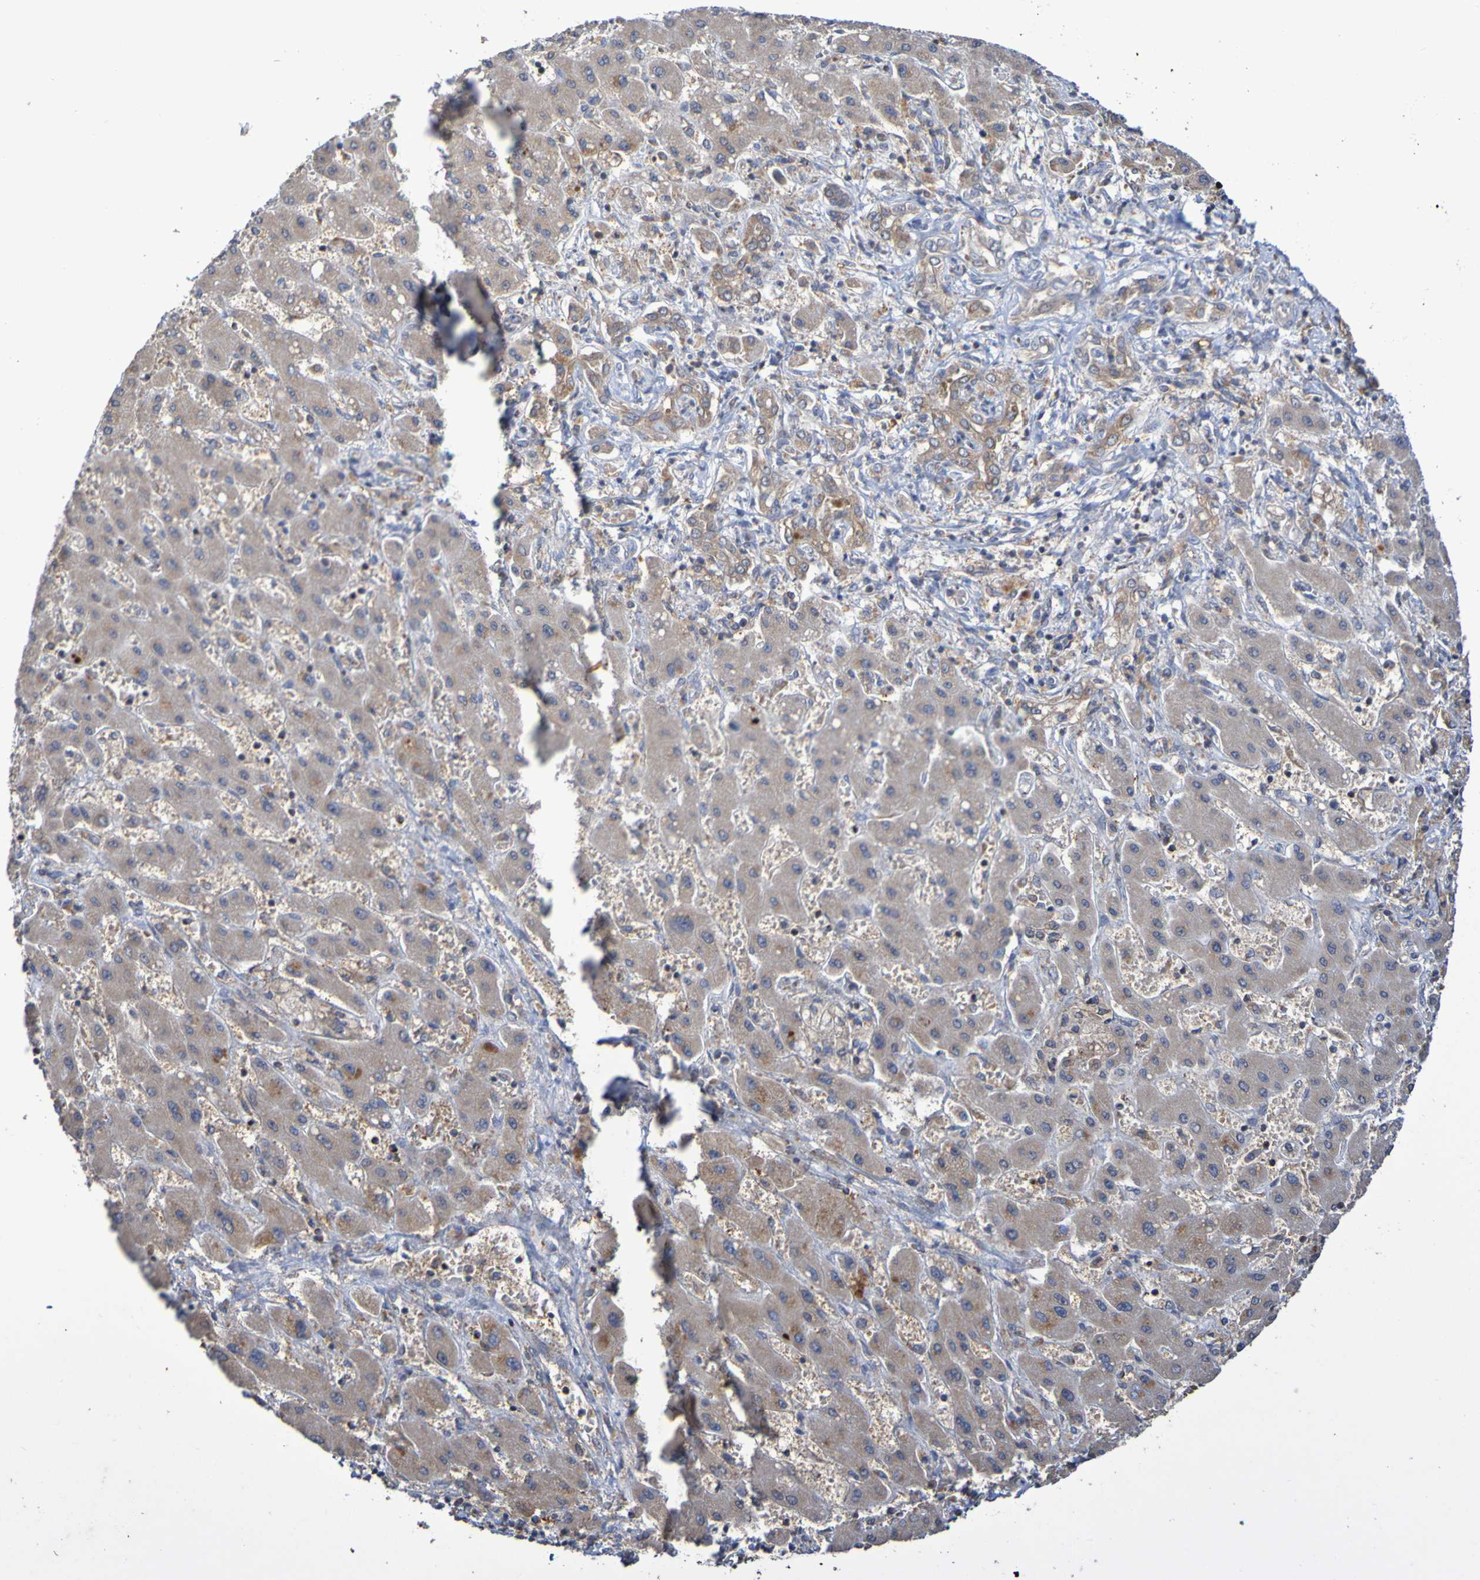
{"staining": {"intensity": "moderate", "quantity": ">75%", "location": "cytoplasmic/membranous"}, "tissue": "liver cancer", "cell_type": "Tumor cells", "image_type": "cancer", "snomed": [{"axis": "morphology", "description": "Cholangiocarcinoma"}, {"axis": "topography", "description": "Liver"}], "caption": "IHC image of neoplastic tissue: cholangiocarcinoma (liver) stained using immunohistochemistry demonstrates medium levels of moderate protein expression localized specifically in the cytoplasmic/membranous of tumor cells, appearing as a cytoplasmic/membranous brown color.", "gene": "C3orf18", "patient": {"sex": "male", "age": 50}}